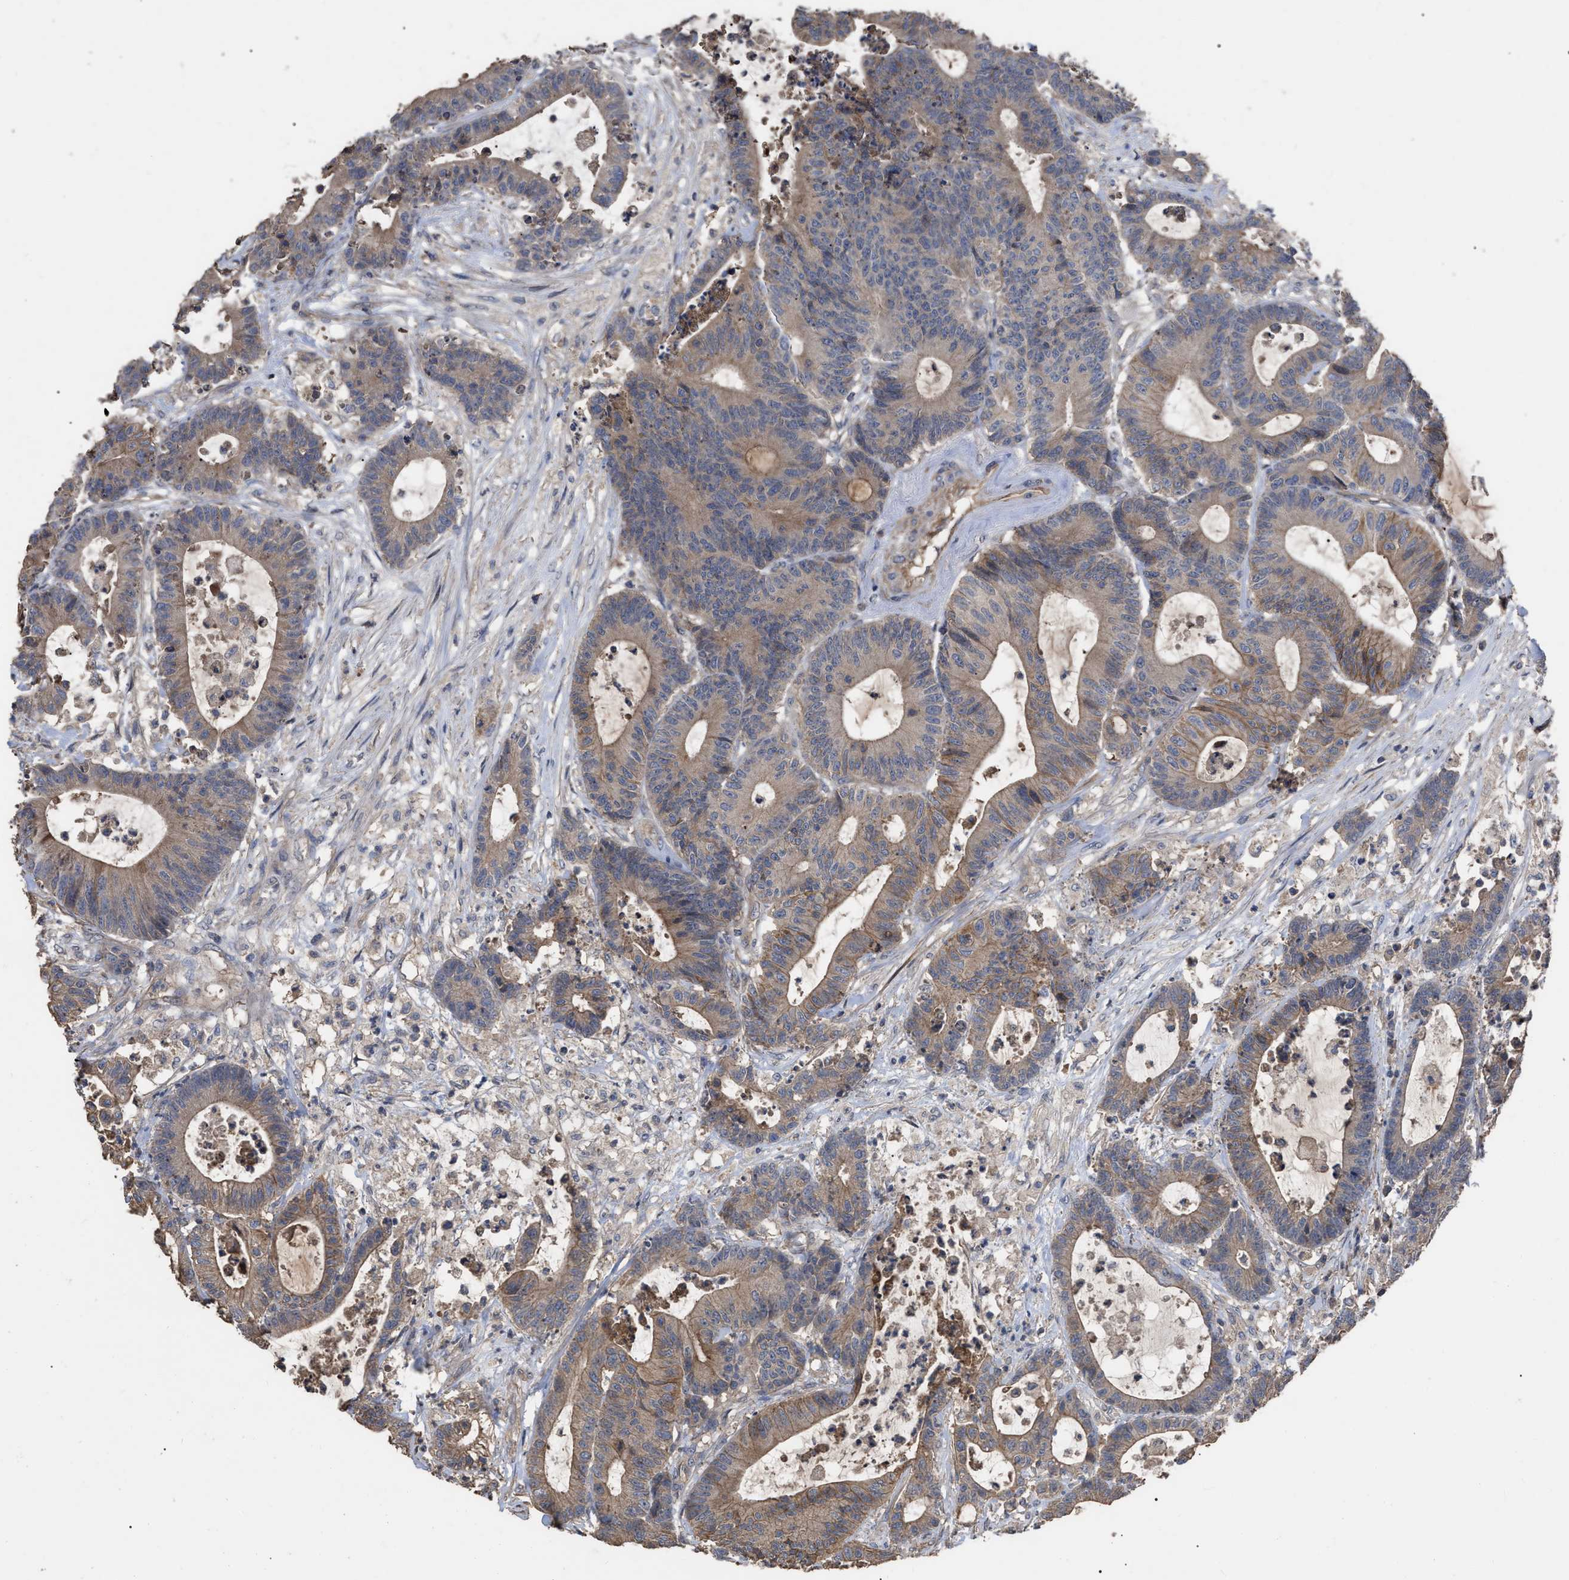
{"staining": {"intensity": "weak", "quantity": ">75%", "location": "cytoplasmic/membranous"}, "tissue": "colorectal cancer", "cell_type": "Tumor cells", "image_type": "cancer", "snomed": [{"axis": "morphology", "description": "Adenocarcinoma, NOS"}, {"axis": "topography", "description": "Colon"}], "caption": "Immunohistochemistry (DAB) staining of adenocarcinoma (colorectal) displays weak cytoplasmic/membranous protein staining in about >75% of tumor cells.", "gene": "BTN2A1", "patient": {"sex": "female", "age": 84}}